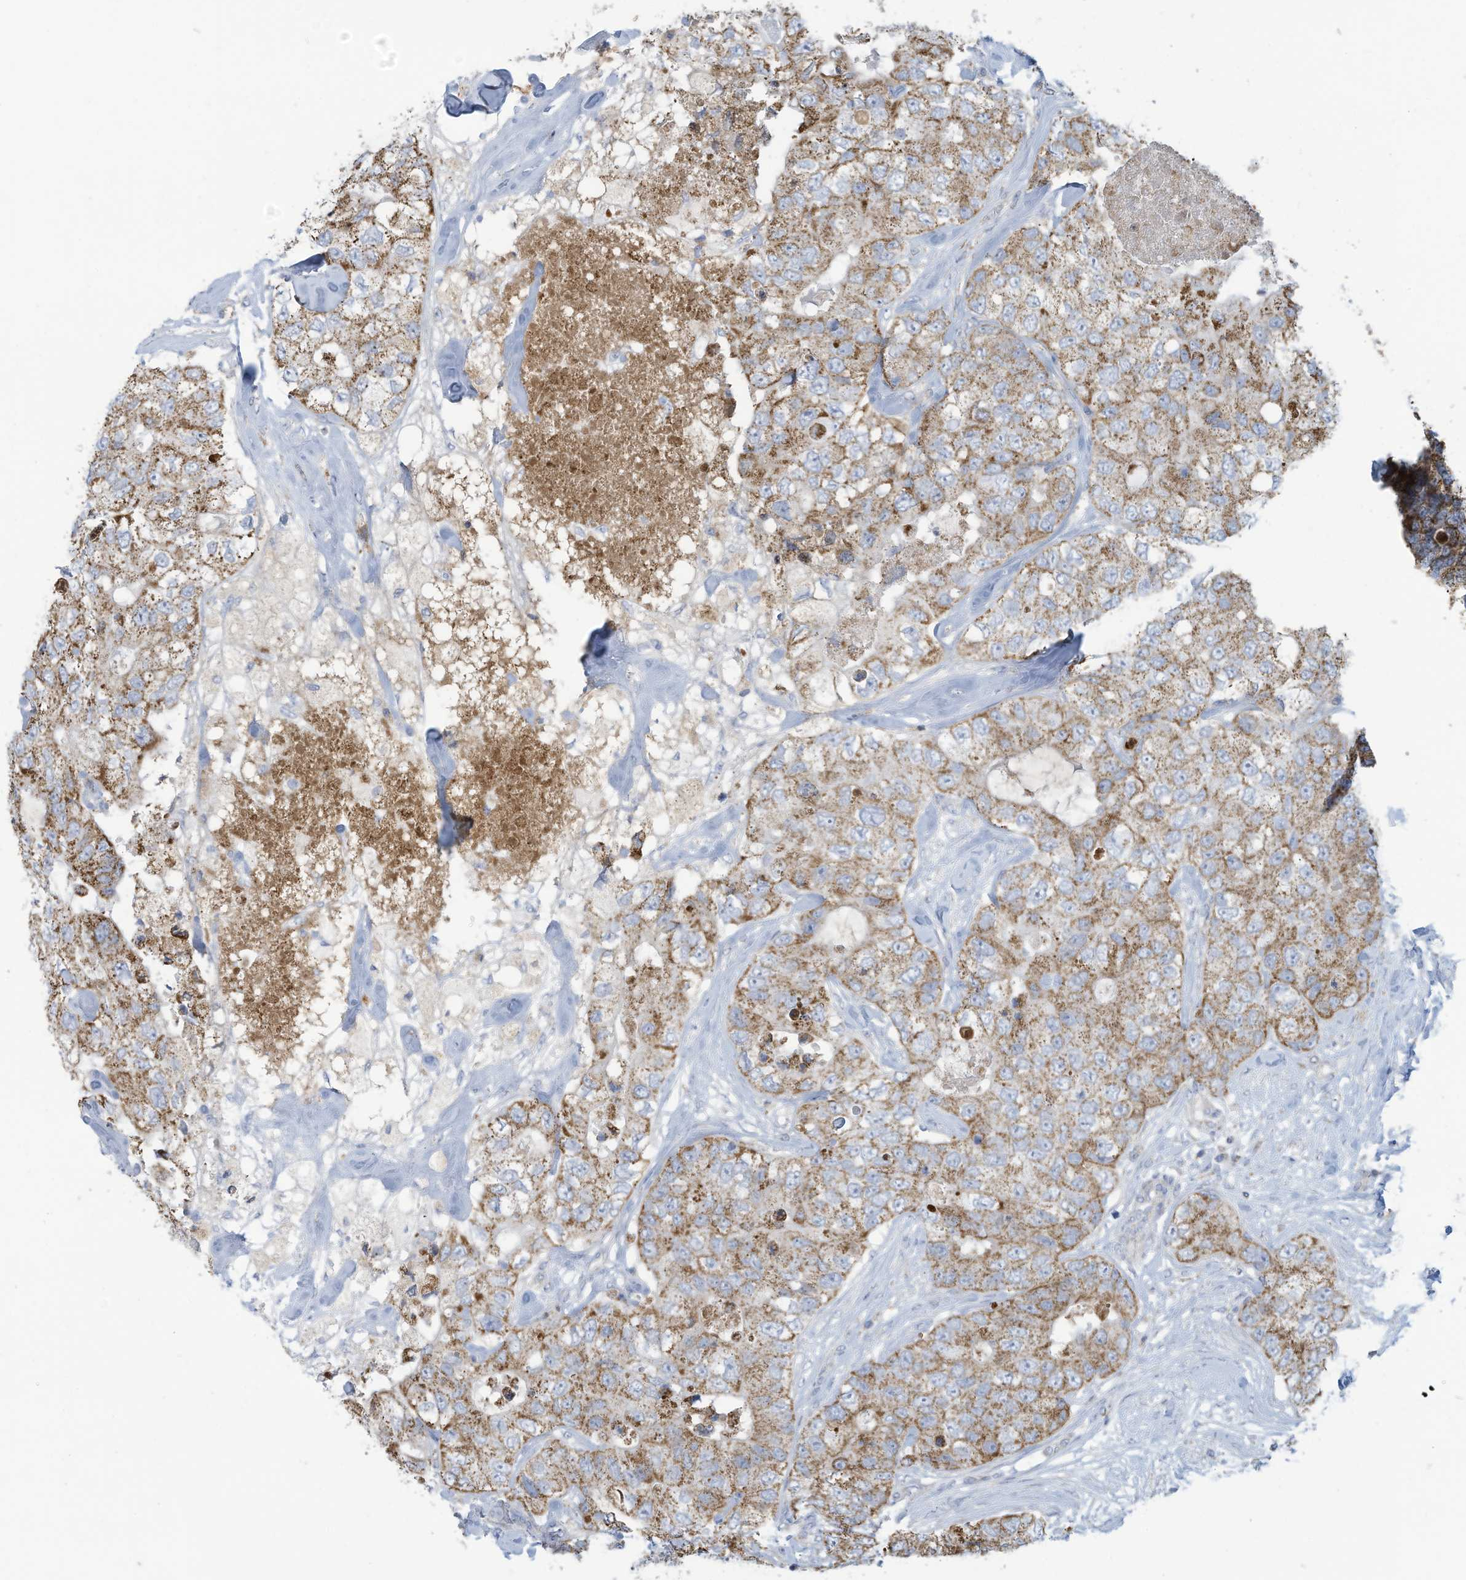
{"staining": {"intensity": "moderate", "quantity": ">75%", "location": "cytoplasmic/membranous"}, "tissue": "breast cancer", "cell_type": "Tumor cells", "image_type": "cancer", "snomed": [{"axis": "morphology", "description": "Duct carcinoma"}, {"axis": "topography", "description": "Breast"}], "caption": "Immunohistochemical staining of breast cancer demonstrates moderate cytoplasmic/membranous protein expression in about >75% of tumor cells.", "gene": "NLN", "patient": {"sex": "female", "age": 62}}